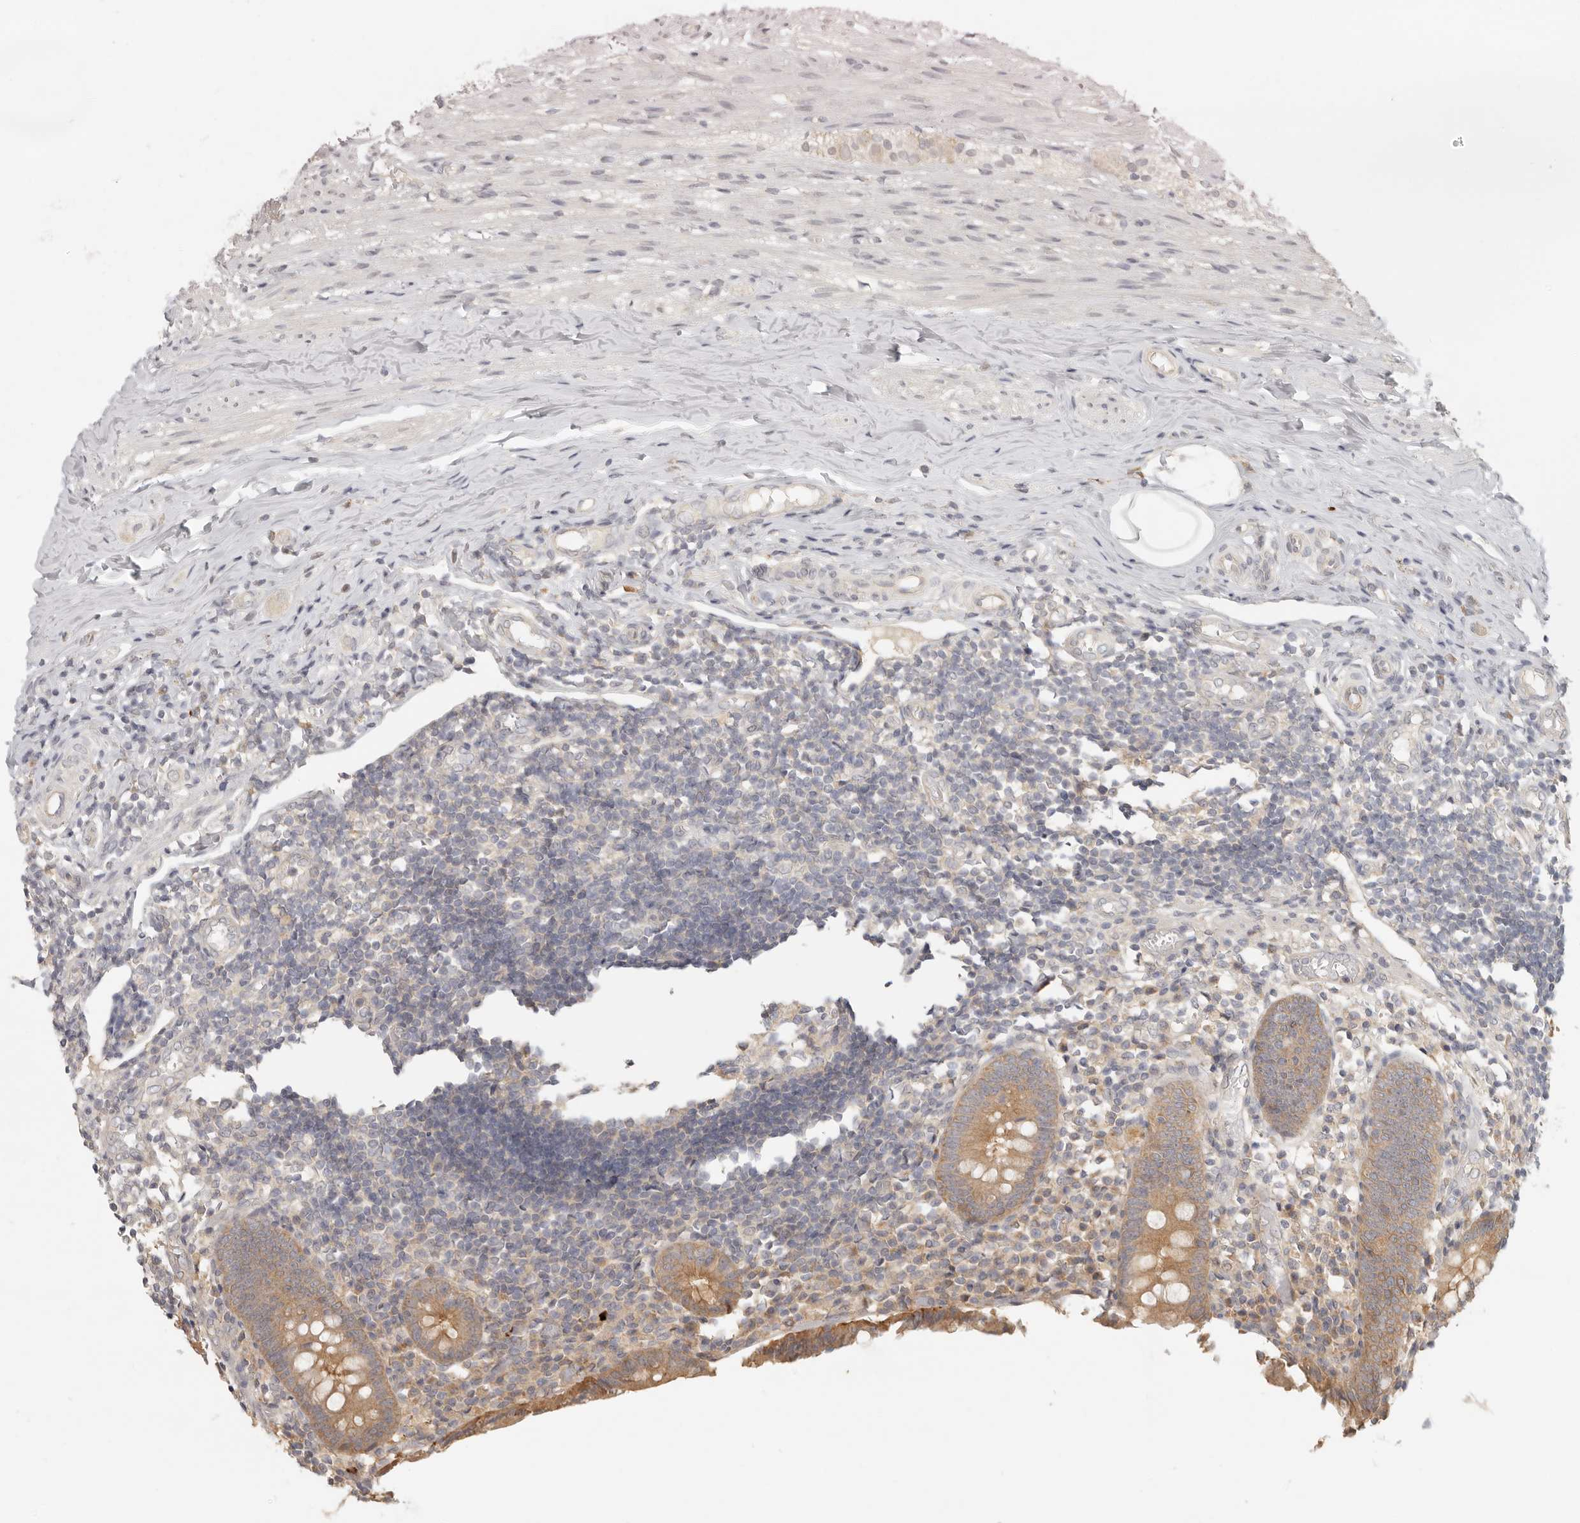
{"staining": {"intensity": "moderate", "quantity": ">75%", "location": "cytoplasmic/membranous"}, "tissue": "appendix", "cell_type": "Glandular cells", "image_type": "normal", "snomed": [{"axis": "morphology", "description": "Normal tissue, NOS"}, {"axis": "topography", "description": "Appendix"}], "caption": "IHC photomicrograph of benign appendix stained for a protein (brown), which exhibits medium levels of moderate cytoplasmic/membranous staining in about >75% of glandular cells.", "gene": "AHDC1", "patient": {"sex": "female", "age": 17}}